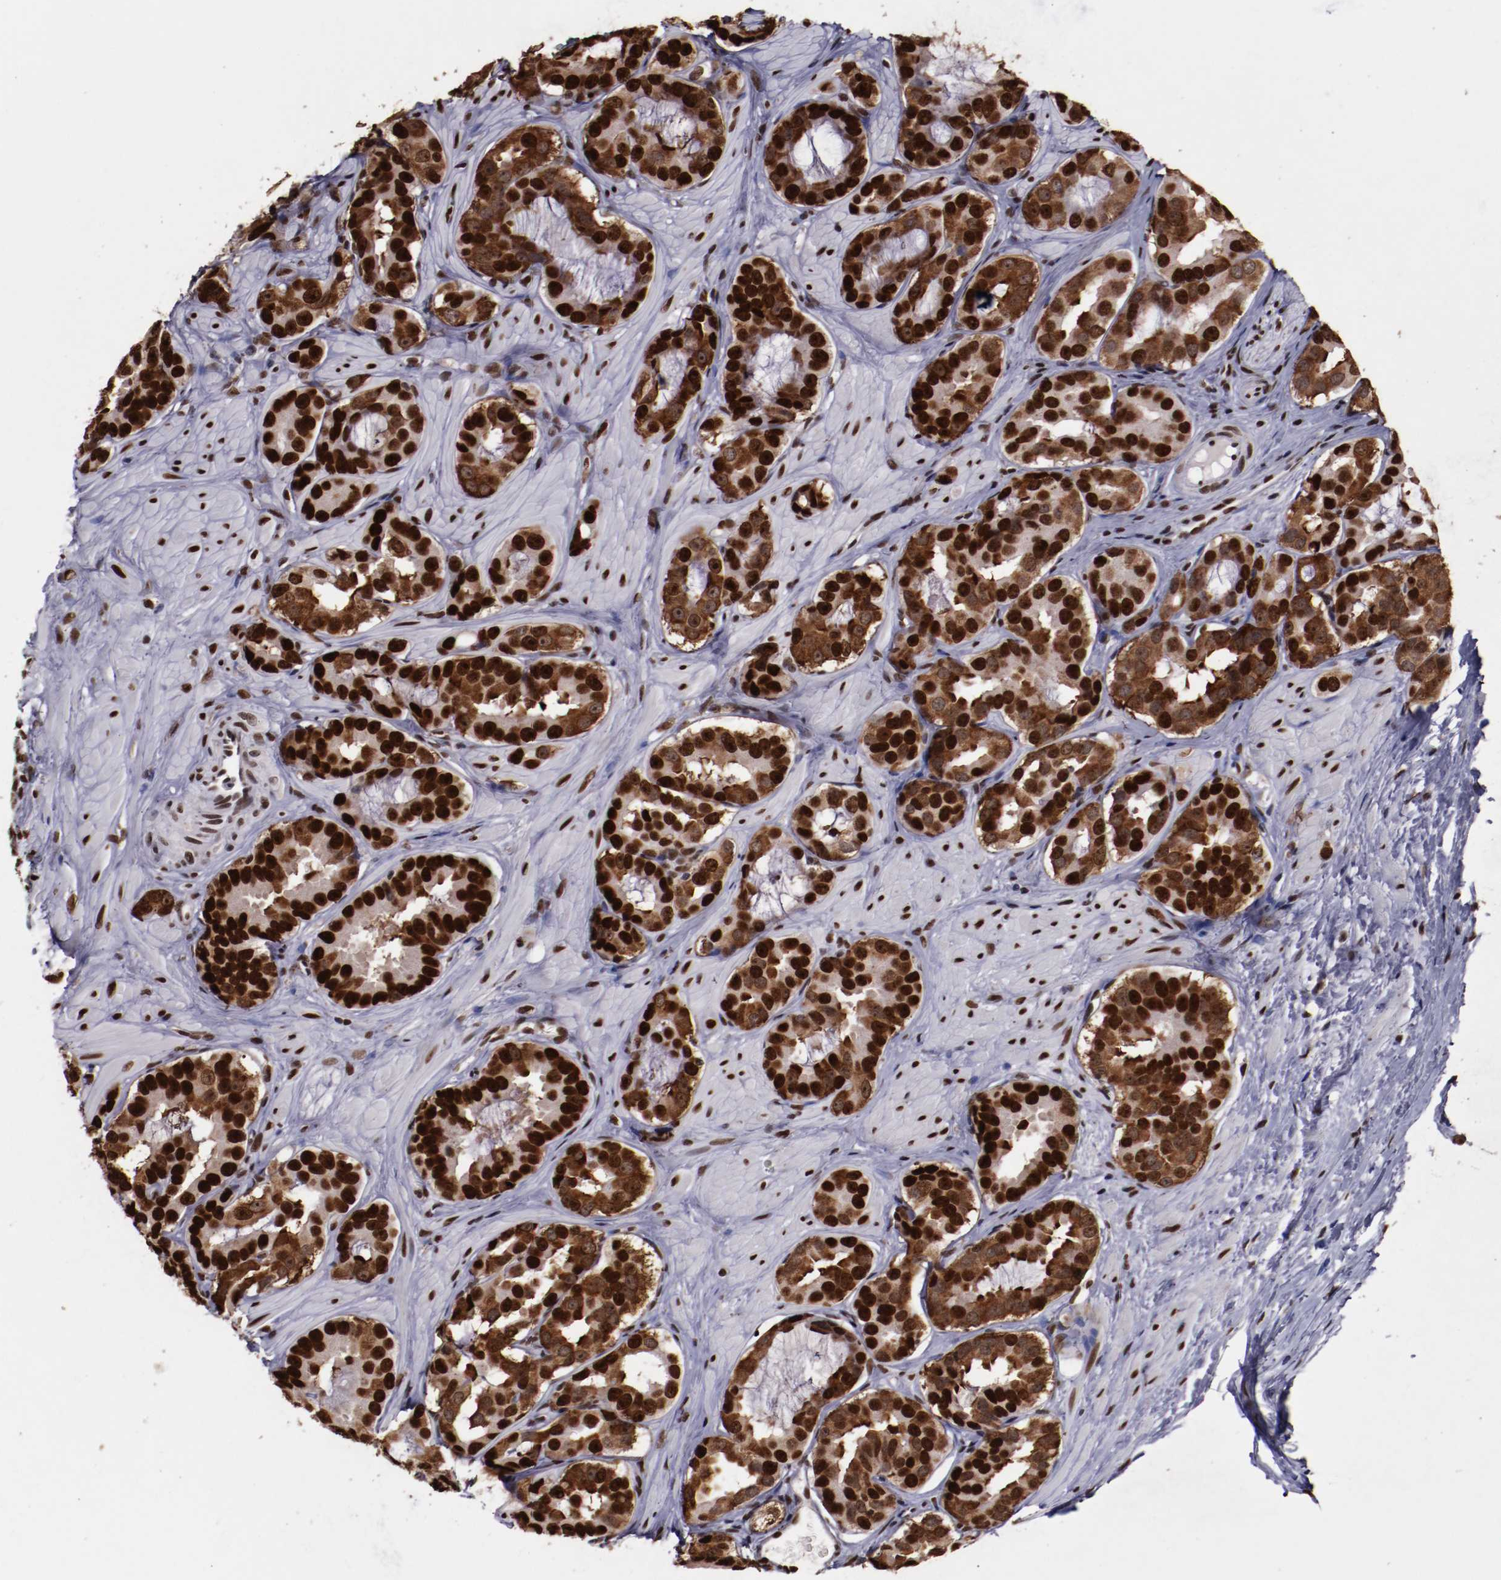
{"staining": {"intensity": "strong", "quantity": ">75%", "location": "nuclear"}, "tissue": "prostate cancer", "cell_type": "Tumor cells", "image_type": "cancer", "snomed": [{"axis": "morphology", "description": "Adenocarcinoma, Low grade"}, {"axis": "topography", "description": "Prostate"}], "caption": "This is a histology image of immunohistochemistry (IHC) staining of low-grade adenocarcinoma (prostate), which shows strong staining in the nuclear of tumor cells.", "gene": "APEX1", "patient": {"sex": "male", "age": 59}}